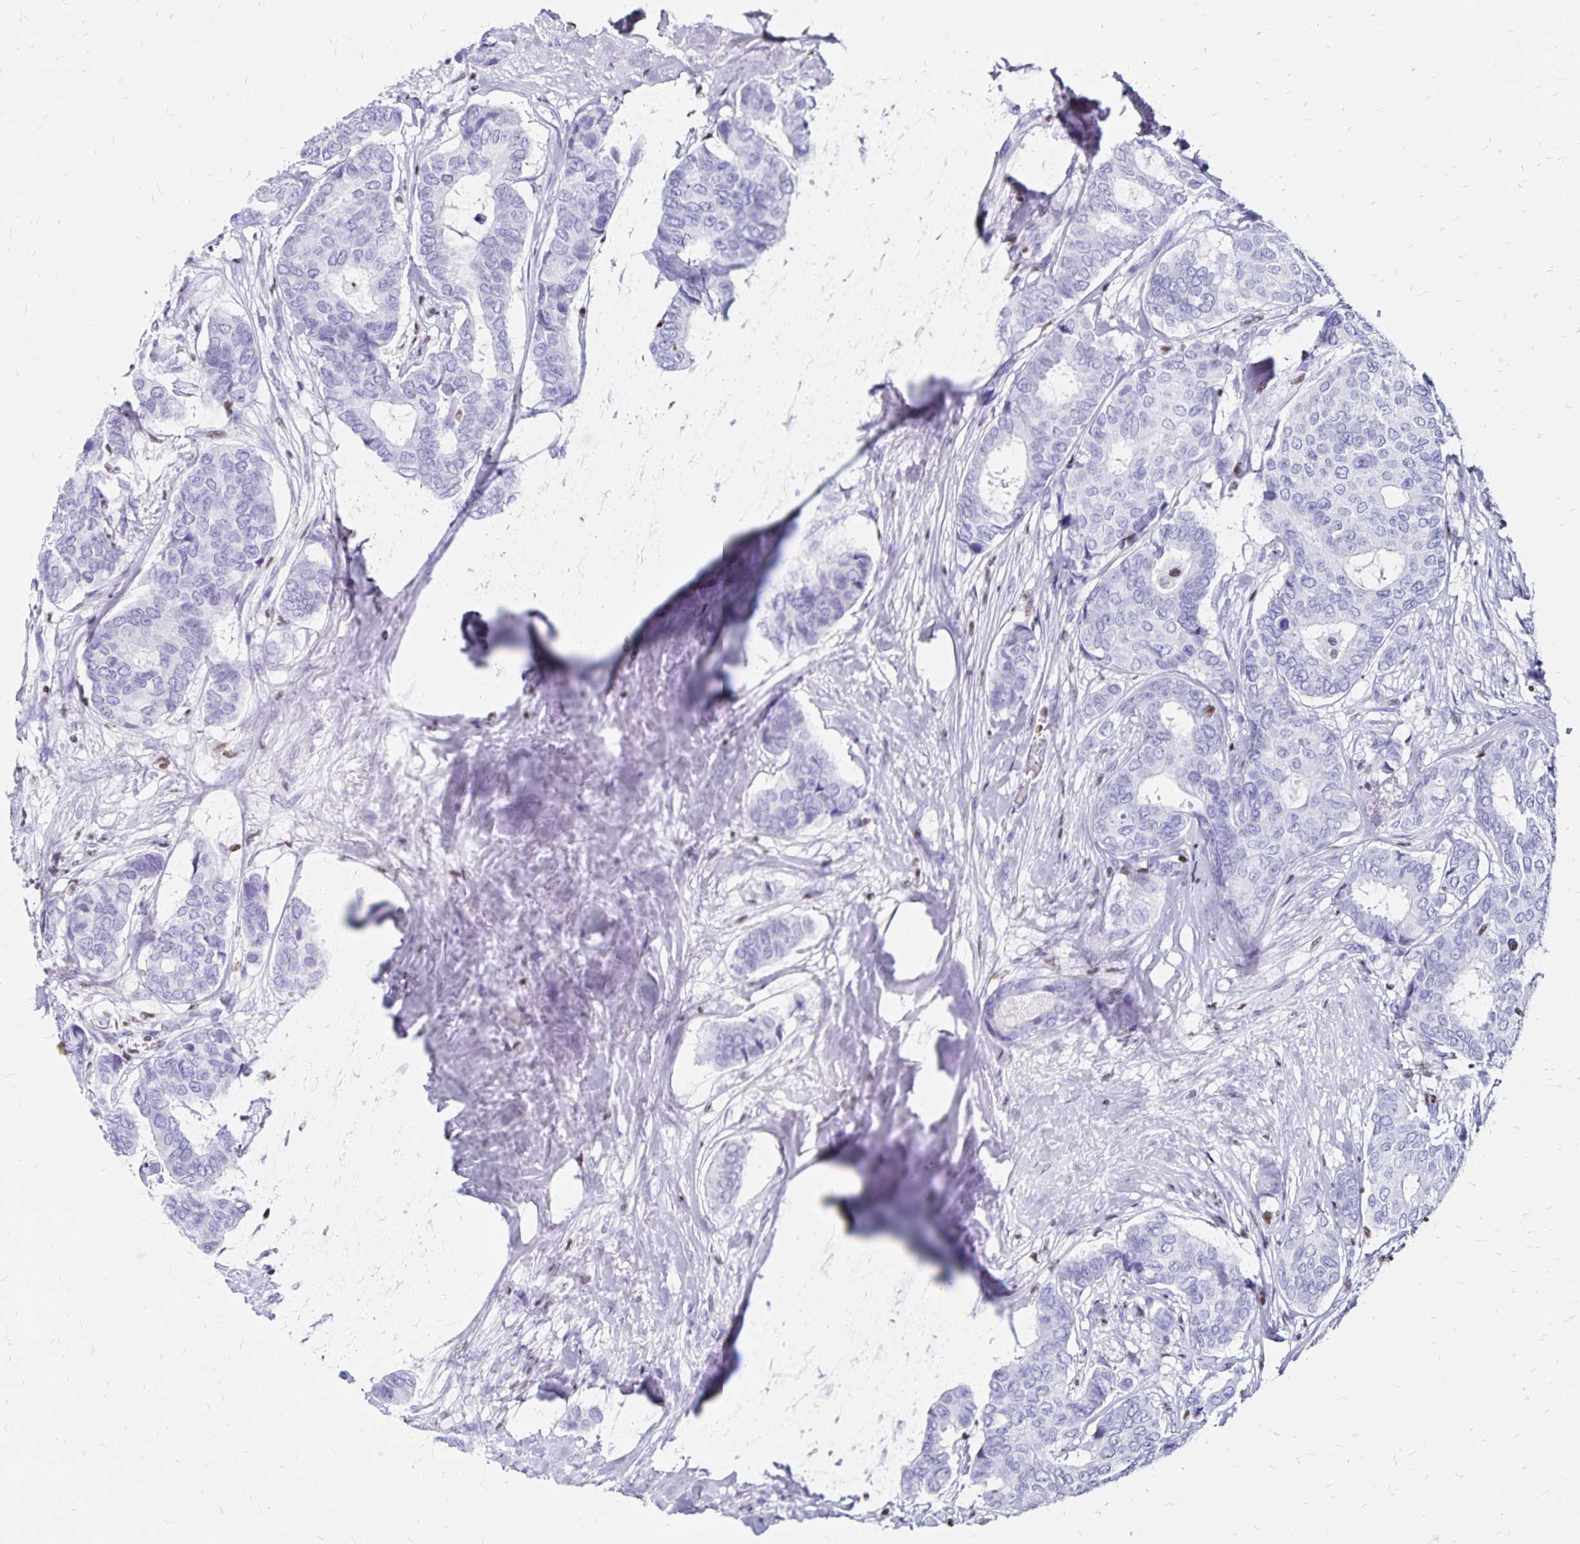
{"staining": {"intensity": "negative", "quantity": "none", "location": "none"}, "tissue": "breast cancer", "cell_type": "Tumor cells", "image_type": "cancer", "snomed": [{"axis": "morphology", "description": "Duct carcinoma"}, {"axis": "topography", "description": "Breast"}], "caption": "A histopathology image of breast cancer (intraductal carcinoma) stained for a protein shows no brown staining in tumor cells. (DAB immunohistochemistry (IHC), high magnification).", "gene": "IKZF1", "patient": {"sex": "female", "age": 75}}